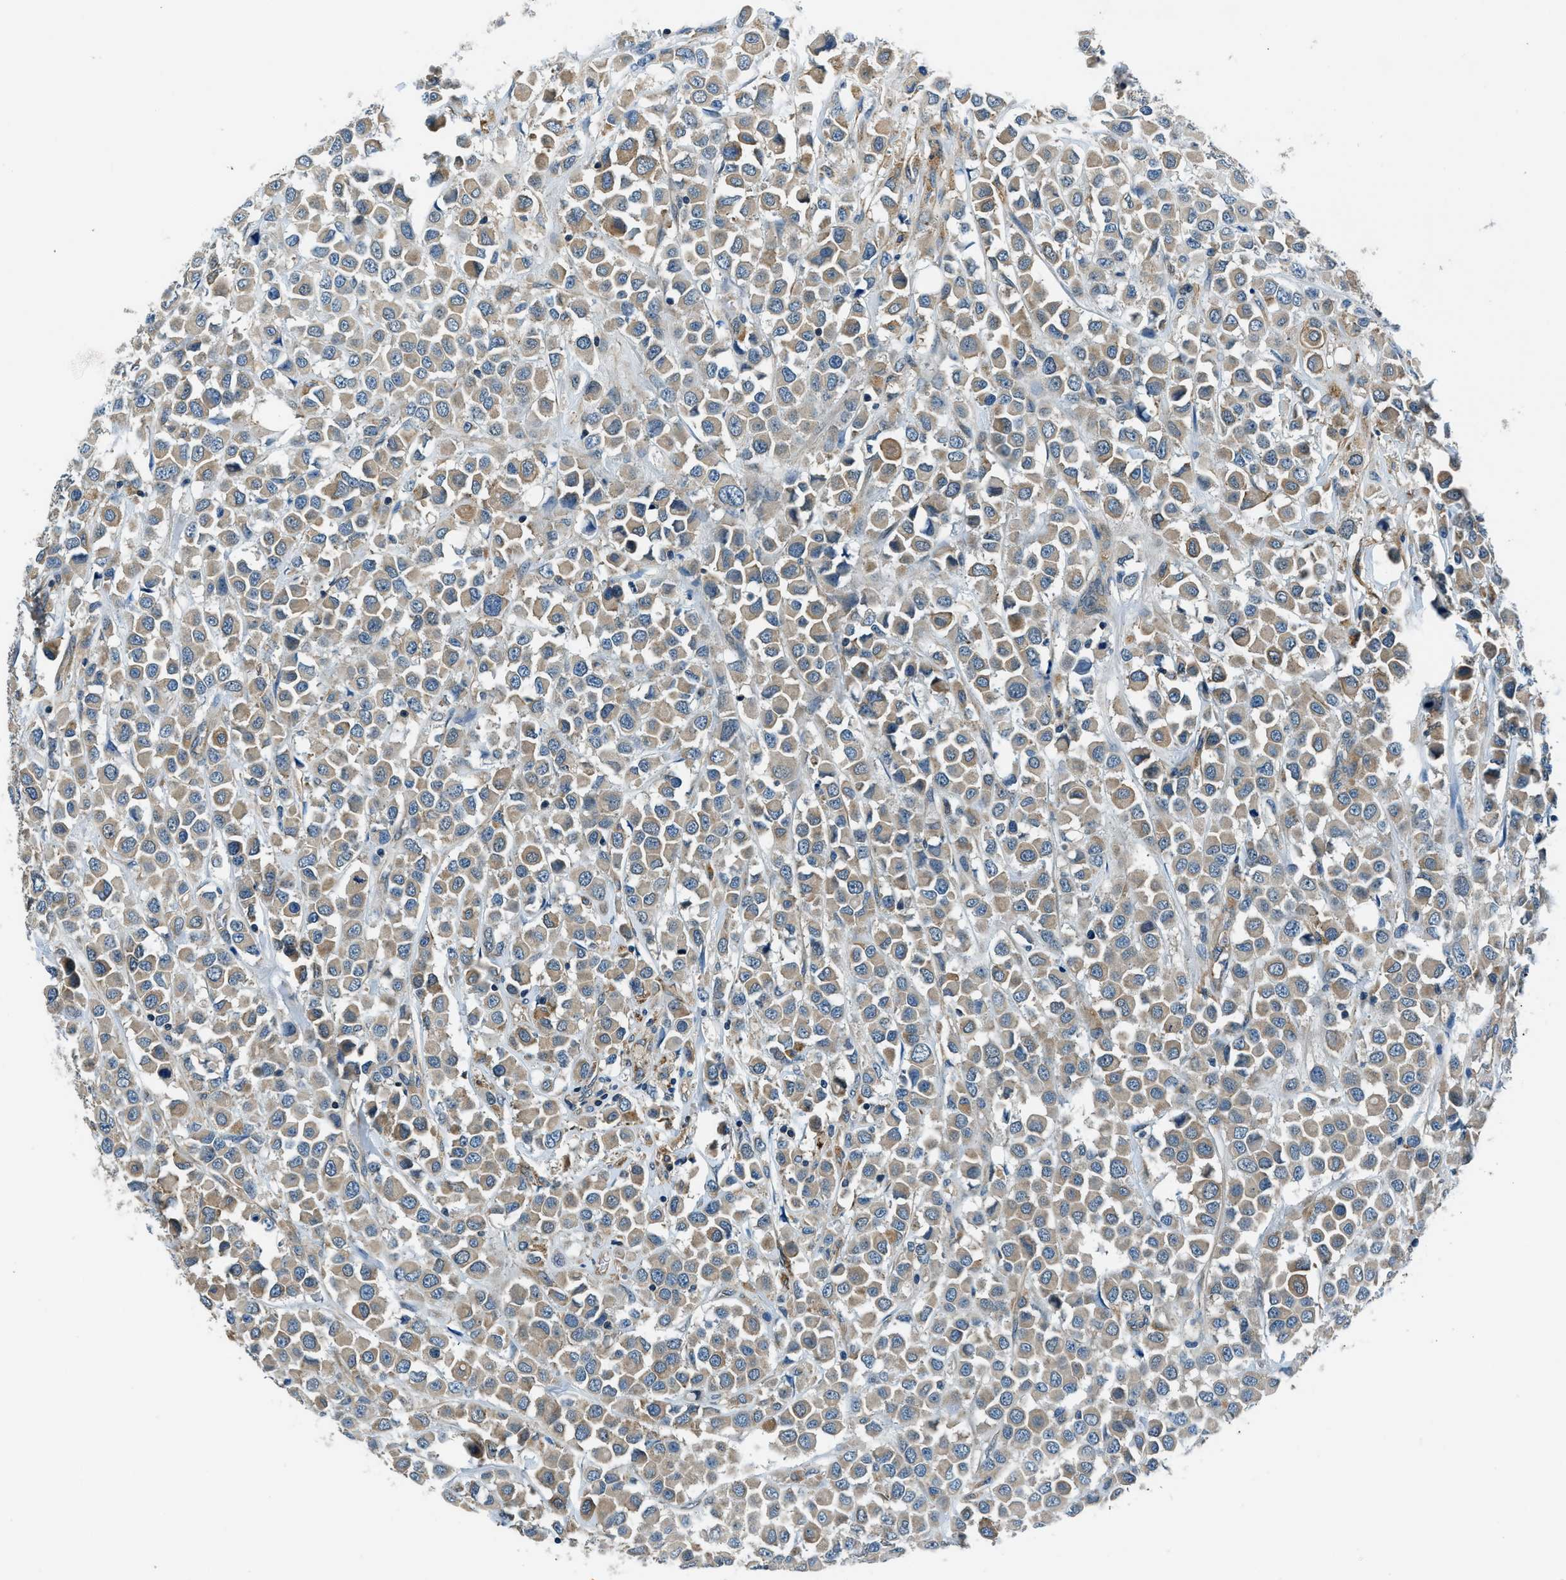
{"staining": {"intensity": "weak", "quantity": ">75%", "location": "cytoplasmic/membranous"}, "tissue": "breast cancer", "cell_type": "Tumor cells", "image_type": "cancer", "snomed": [{"axis": "morphology", "description": "Duct carcinoma"}, {"axis": "topography", "description": "Breast"}], "caption": "Weak cytoplasmic/membranous protein staining is appreciated in approximately >75% of tumor cells in breast intraductal carcinoma. Ihc stains the protein of interest in brown and the nuclei are stained blue.", "gene": "SLC19A2", "patient": {"sex": "female", "age": 61}}